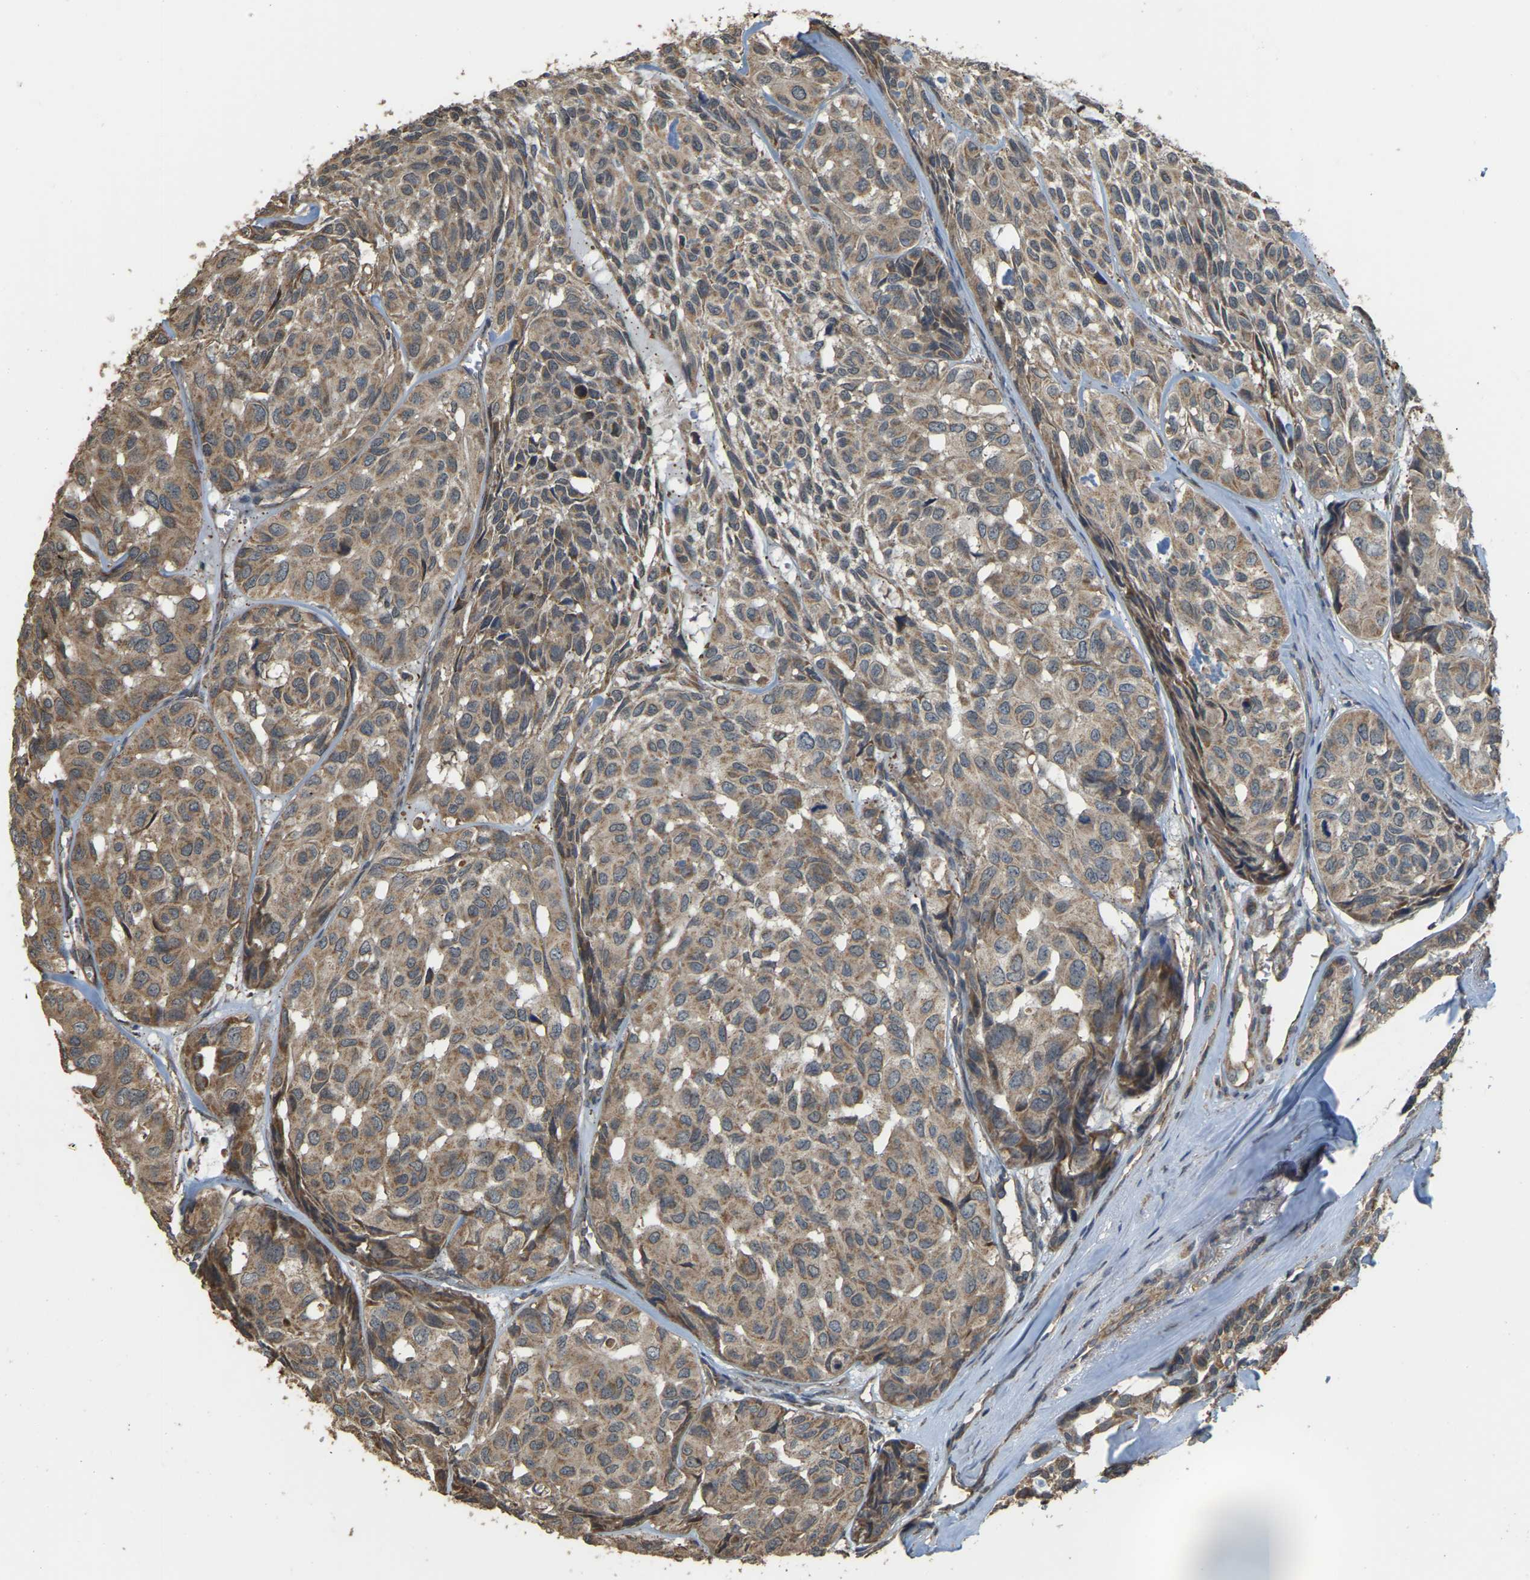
{"staining": {"intensity": "moderate", "quantity": ">75%", "location": "cytoplasmic/membranous"}, "tissue": "head and neck cancer", "cell_type": "Tumor cells", "image_type": "cancer", "snomed": [{"axis": "morphology", "description": "Adenocarcinoma, NOS"}, {"axis": "topography", "description": "Salivary gland, NOS"}, {"axis": "topography", "description": "Head-Neck"}], "caption": "Approximately >75% of tumor cells in adenocarcinoma (head and neck) reveal moderate cytoplasmic/membranous protein expression as visualized by brown immunohistochemical staining.", "gene": "GNG2", "patient": {"sex": "female", "age": 76}}